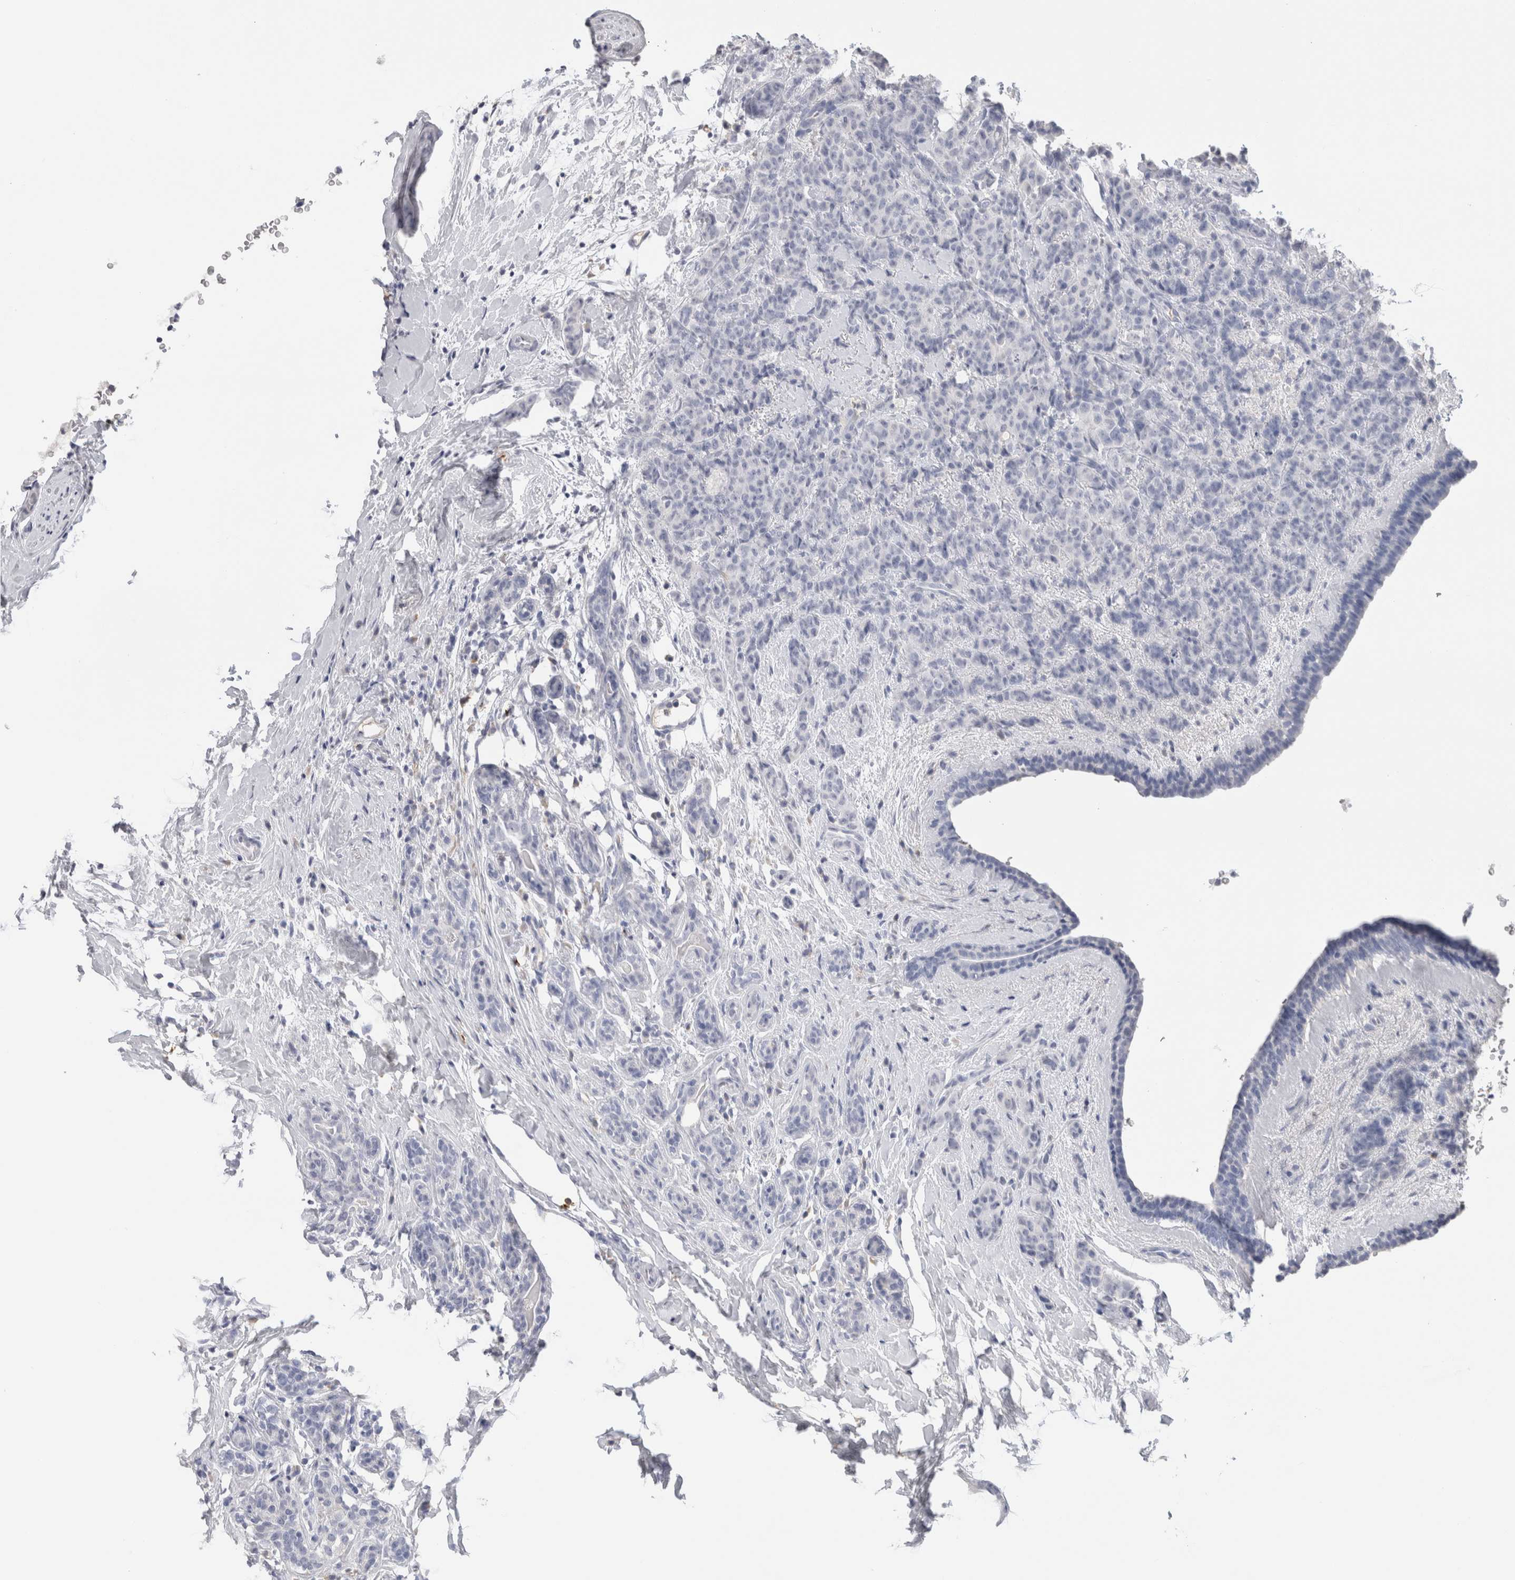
{"staining": {"intensity": "negative", "quantity": "none", "location": "none"}, "tissue": "breast cancer", "cell_type": "Tumor cells", "image_type": "cancer", "snomed": [{"axis": "morphology", "description": "Normal tissue, NOS"}, {"axis": "morphology", "description": "Duct carcinoma"}, {"axis": "topography", "description": "Breast"}], "caption": "This is a histopathology image of IHC staining of breast cancer (invasive ductal carcinoma), which shows no staining in tumor cells.", "gene": "LAMP3", "patient": {"sex": "female", "age": 40}}